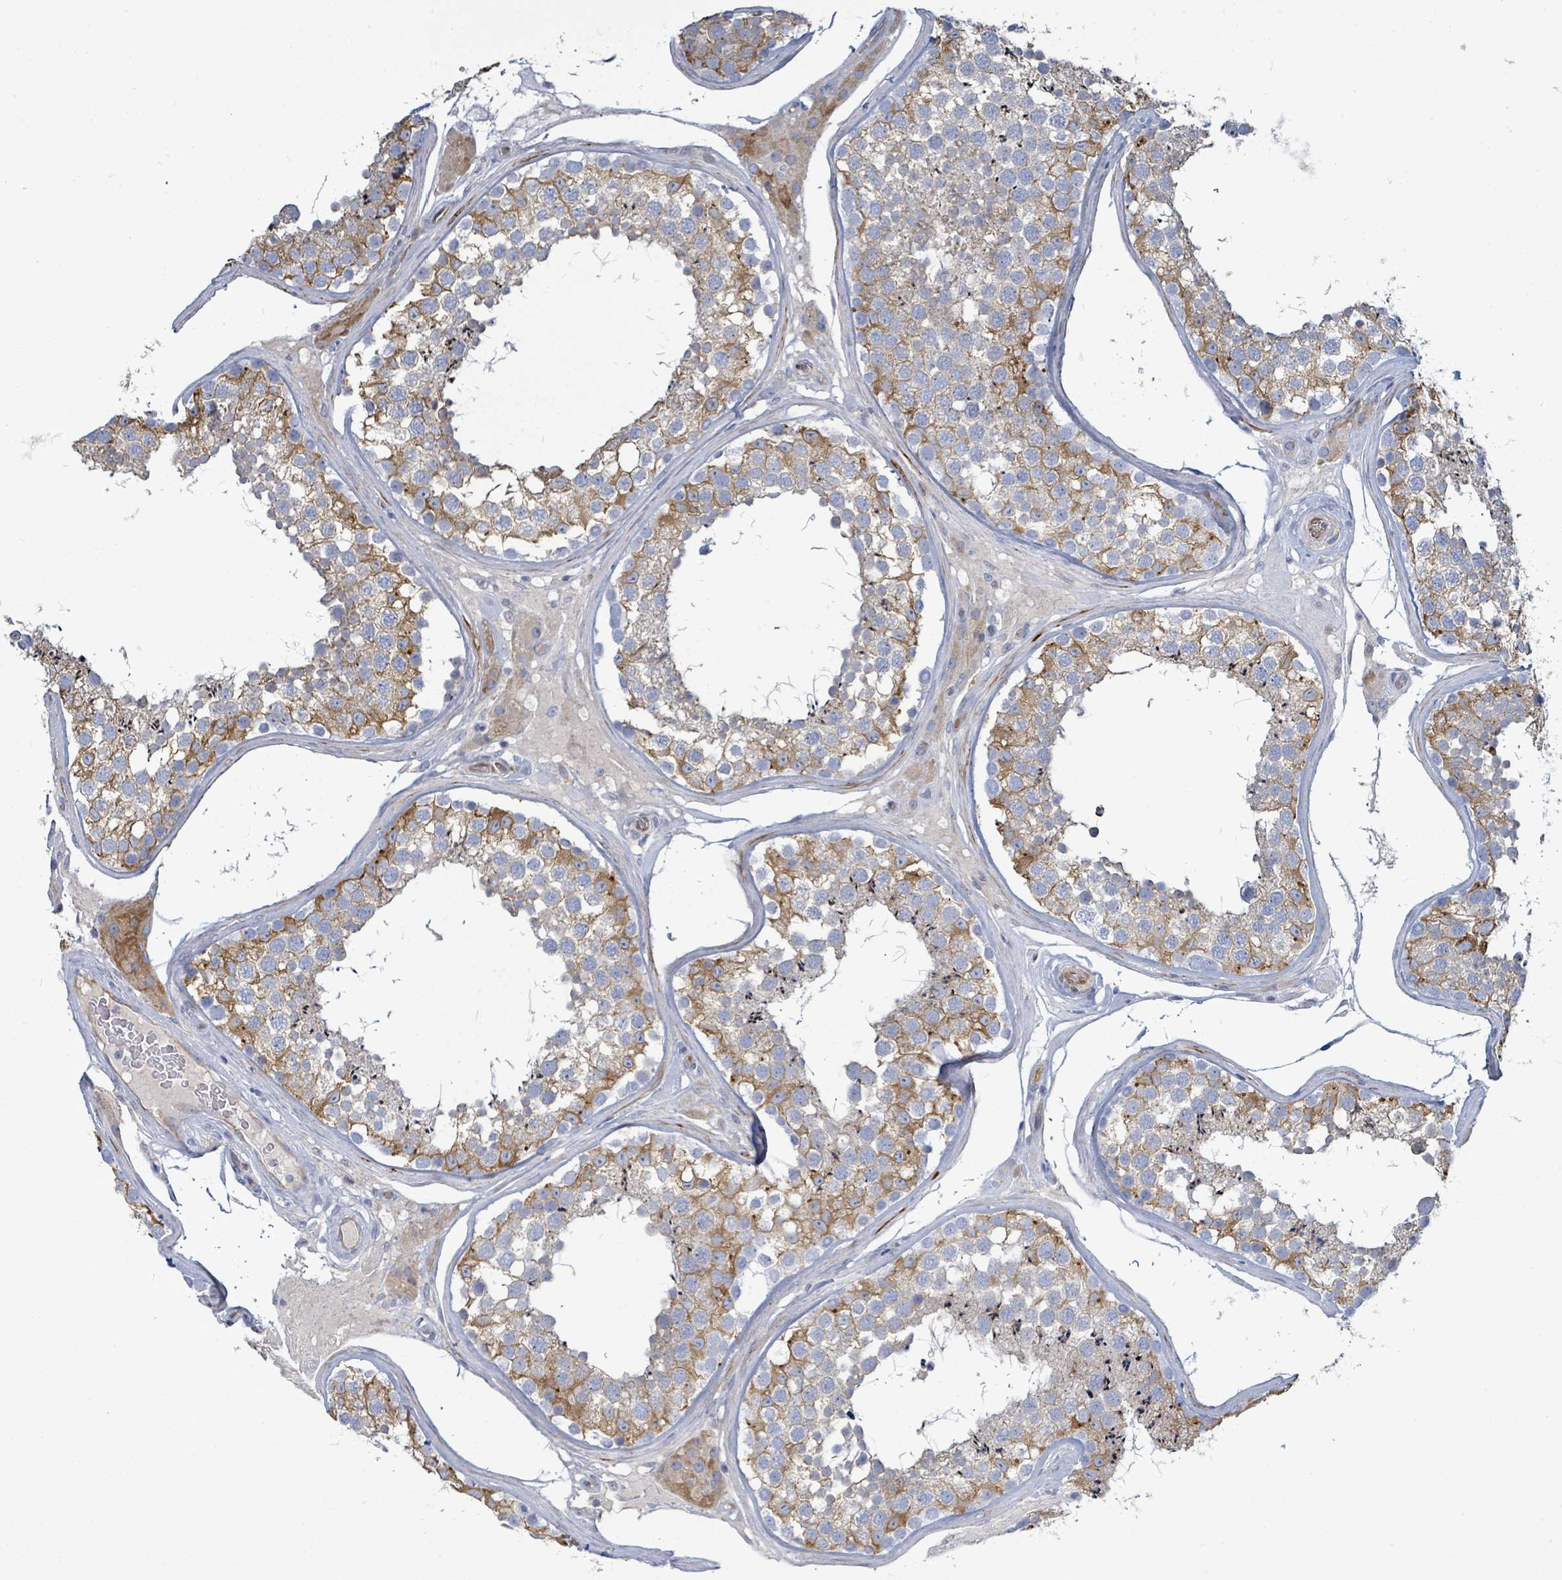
{"staining": {"intensity": "moderate", "quantity": "25%-75%", "location": "cytoplasmic/membranous"}, "tissue": "testis", "cell_type": "Cells in seminiferous ducts", "image_type": "normal", "snomed": [{"axis": "morphology", "description": "Normal tissue, NOS"}, {"axis": "topography", "description": "Testis"}], "caption": "Cells in seminiferous ducts exhibit moderate cytoplasmic/membranous expression in approximately 25%-75% of cells in unremarkable testis. (DAB IHC, brown staining for protein, blue staining for nuclei).", "gene": "SIRPB1", "patient": {"sex": "male", "age": 46}}